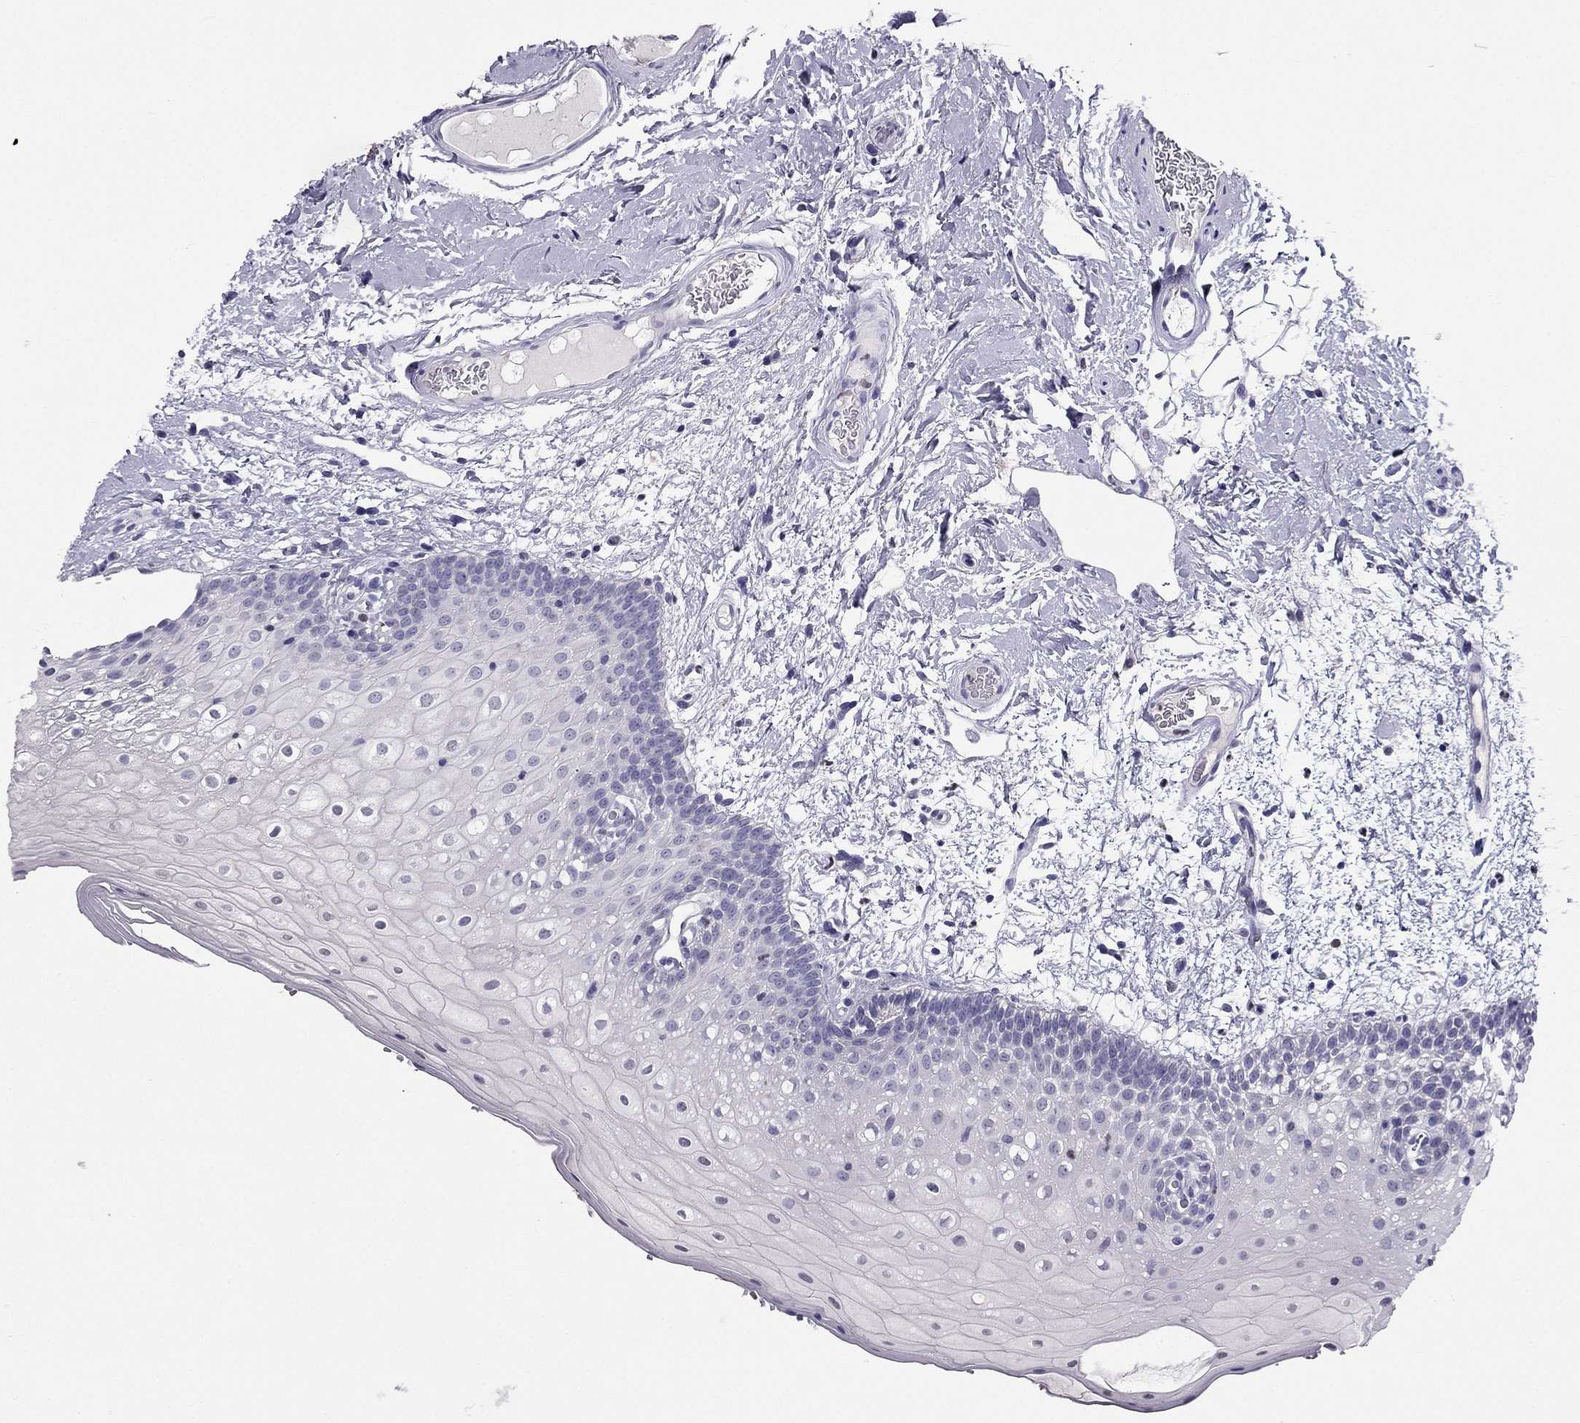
{"staining": {"intensity": "negative", "quantity": "none", "location": "none"}, "tissue": "oral mucosa", "cell_type": "Squamous epithelial cells", "image_type": "normal", "snomed": [{"axis": "morphology", "description": "Normal tissue, NOS"}, {"axis": "morphology", "description": "Squamous cell carcinoma, NOS"}, {"axis": "topography", "description": "Oral tissue"}, {"axis": "topography", "description": "Head-Neck"}], "caption": "The histopathology image demonstrates no staining of squamous epithelial cells in normal oral mucosa.", "gene": "ARID3A", "patient": {"sex": "male", "age": 69}}